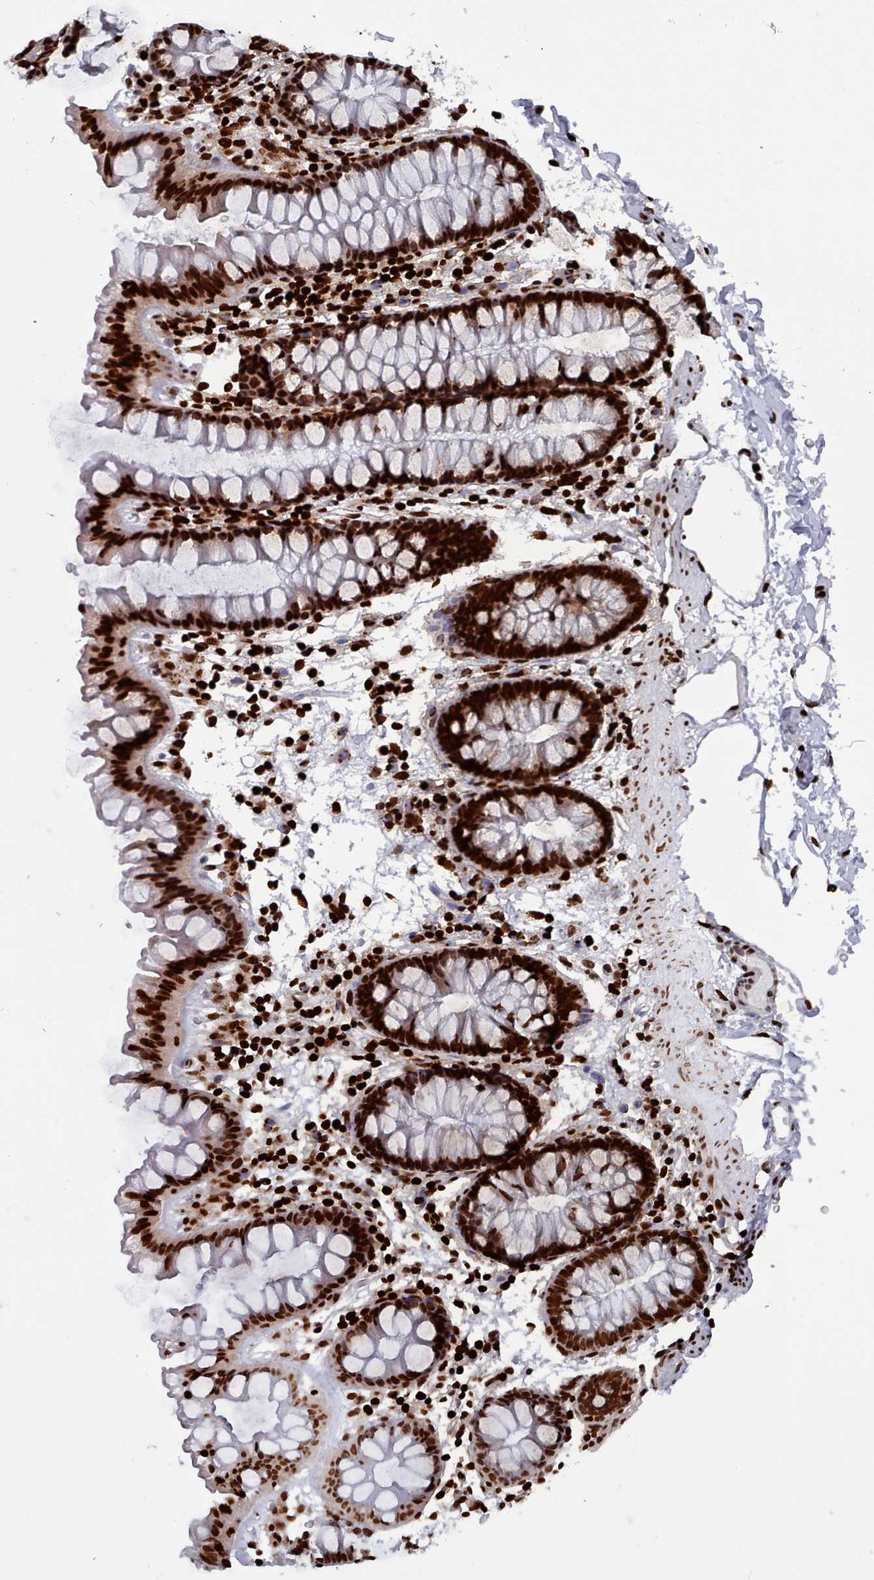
{"staining": {"intensity": "strong", "quantity": ">75%", "location": "nuclear"}, "tissue": "colon", "cell_type": "Endothelial cells", "image_type": "normal", "snomed": [{"axis": "morphology", "description": "Normal tissue, NOS"}, {"axis": "topography", "description": "Colon"}], "caption": "Protein expression analysis of unremarkable colon displays strong nuclear positivity in approximately >75% of endothelial cells.", "gene": "PCDHB11", "patient": {"sex": "female", "age": 62}}